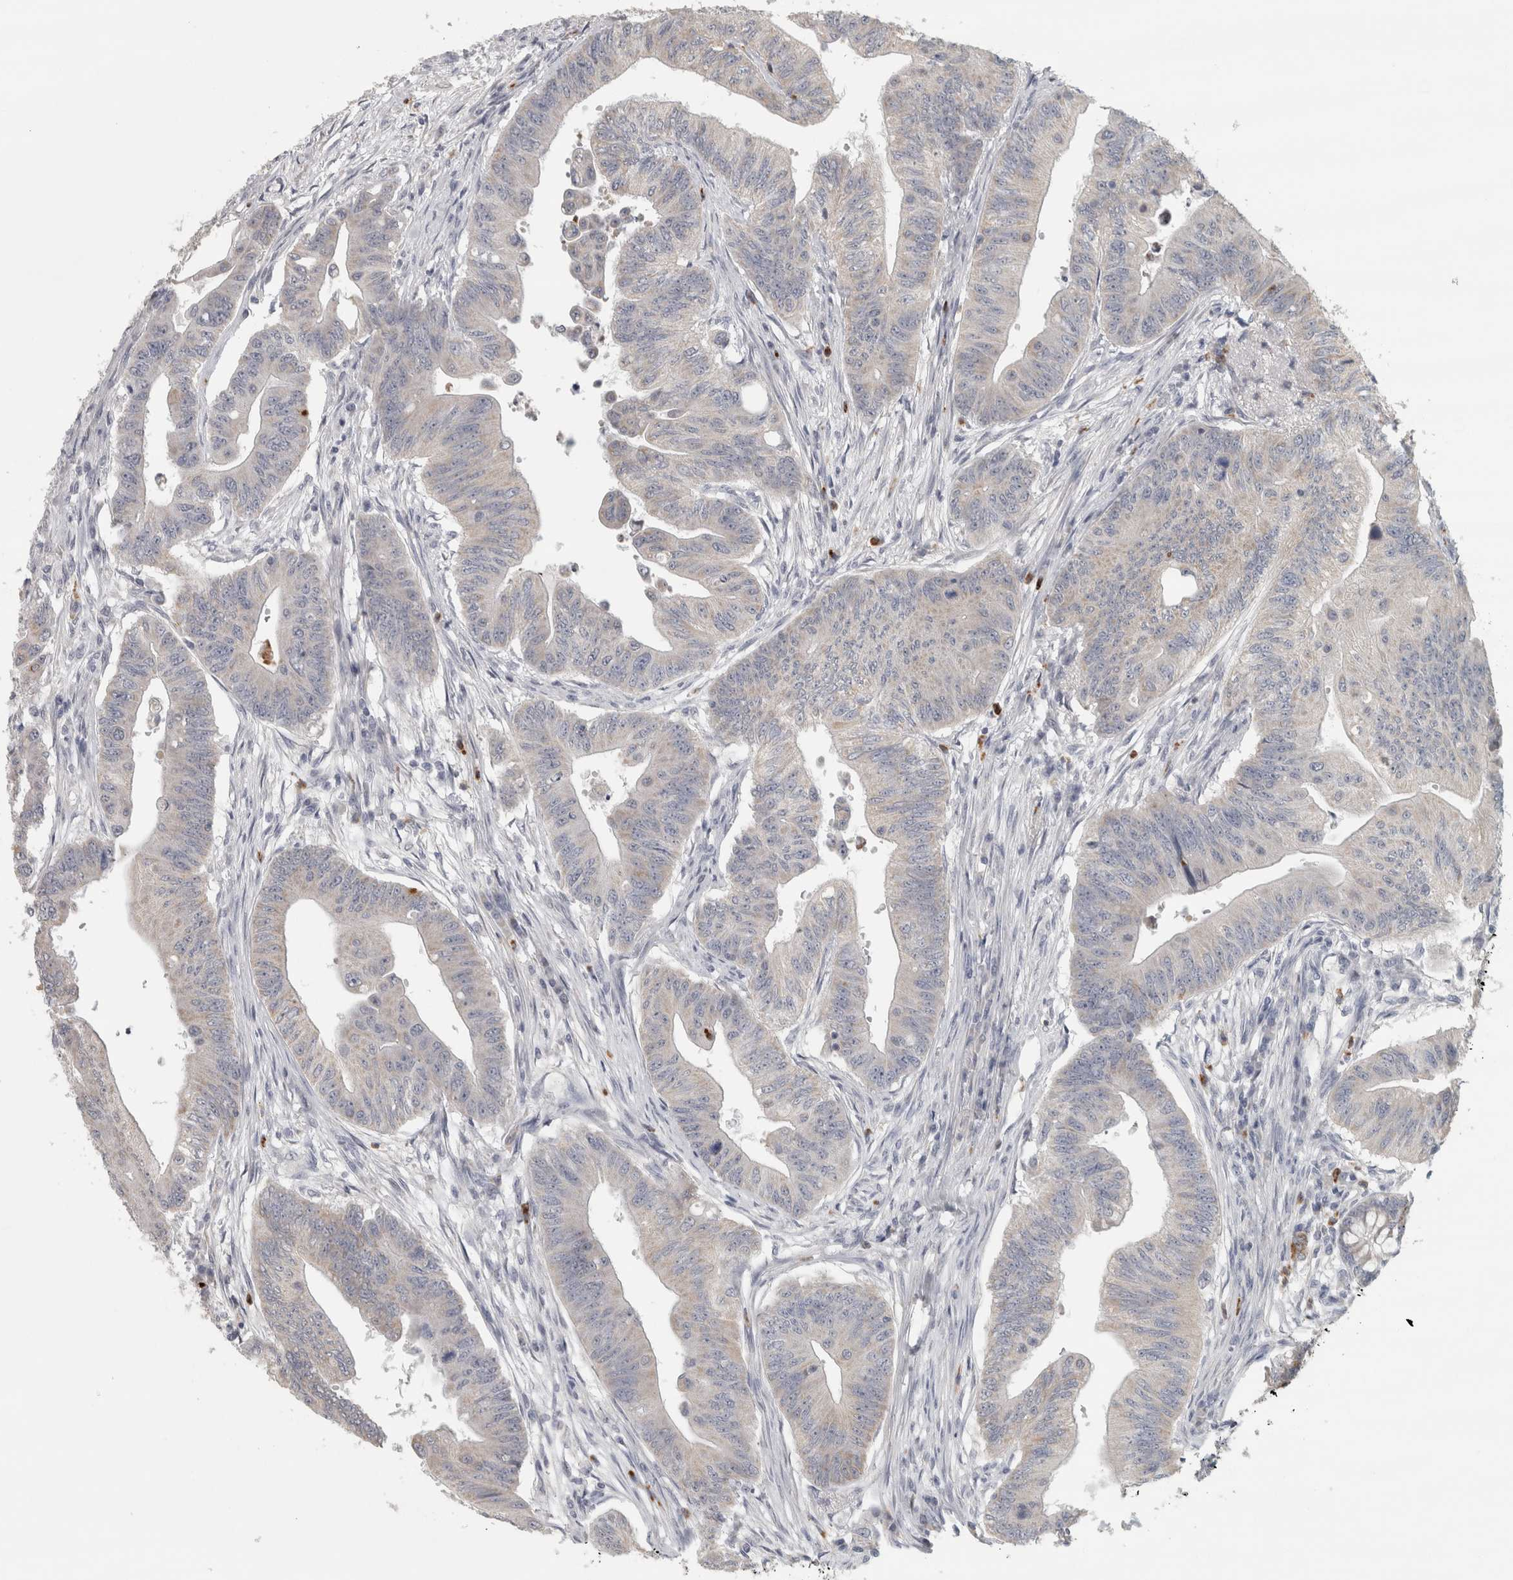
{"staining": {"intensity": "weak", "quantity": "<25%", "location": "cytoplasmic/membranous"}, "tissue": "colorectal cancer", "cell_type": "Tumor cells", "image_type": "cancer", "snomed": [{"axis": "morphology", "description": "Adenoma, NOS"}, {"axis": "morphology", "description": "Adenocarcinoma, NOS"}, {"axis": "topography", "description": "Colon"}], "caption": "High magnification brightfield microscopy of colorectal cancer (adenocarcinoma) stained with DAB (3,3'-diaminobenzidine) (brown) and counterstained with hematoxylin (blue): tumor cells show no significant positivity. The staining was performed using DAB to visualize the protein expression in brown, while the nuclei were stained in blue with hematoxylin (Magnification: 20x).", "gene": "PTPRN2", "patient": {"sex": "male", "age": 79}}